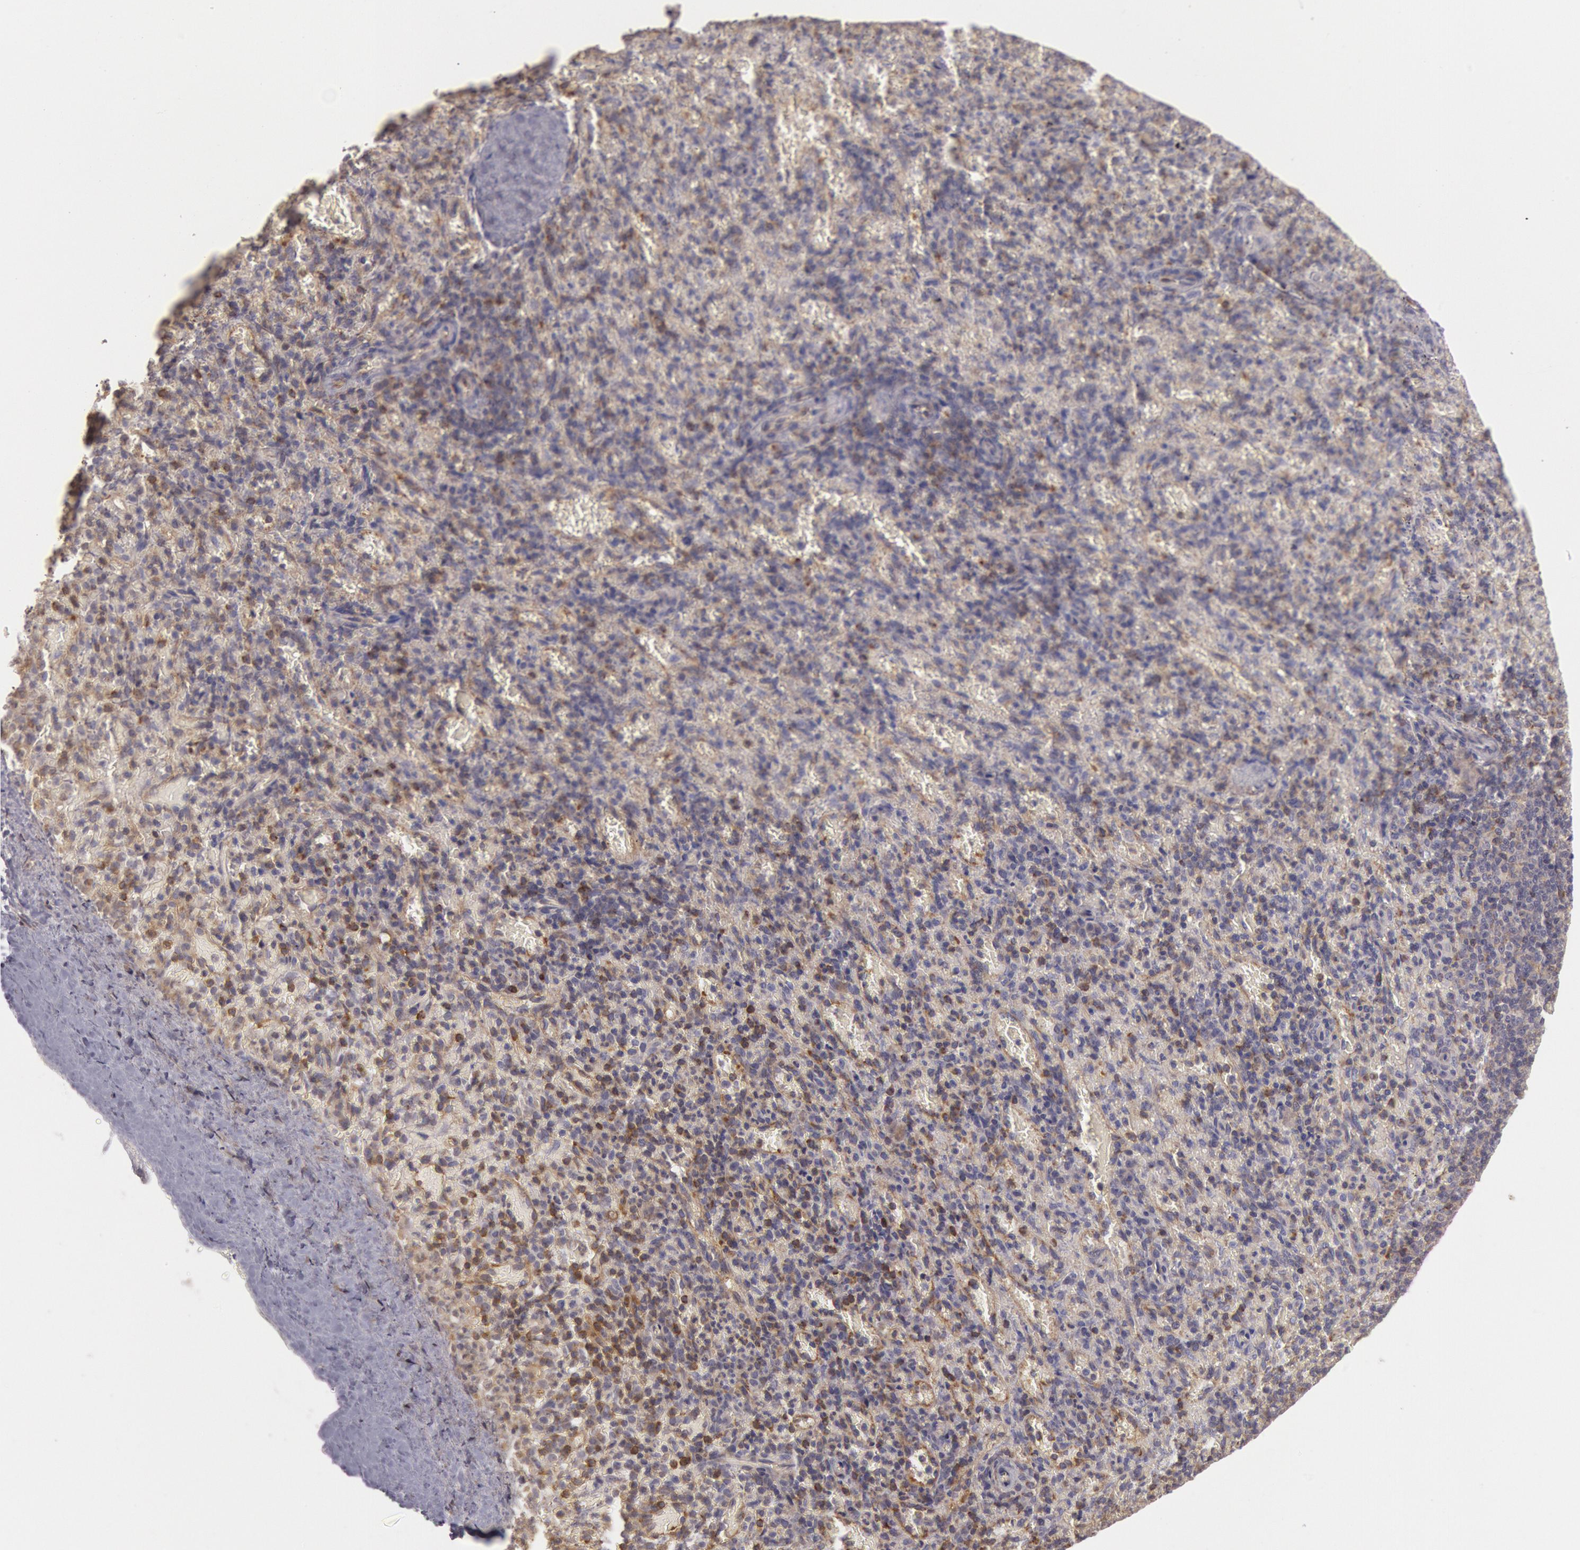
{"staining": {"intensity": "moderate", "quantity": "25%-75%", "location": "cytoplasmic/membranous"}, "tissue": "spleen", "cell_type": "Cells in red pulp", "image_type": "normal", "snomed": [{"axis": "morphology", "description": "Normal tissue, NOS"}, {"axis": "topography", "description": "Spleen"}], "caption": "Unremarkable spleen reveals moderate cytoplasmic/membranous staining in about 25%-75% of cells in red pulp.", "gene": "NMT2", "patient": {"sex": "female", "age": 50}}